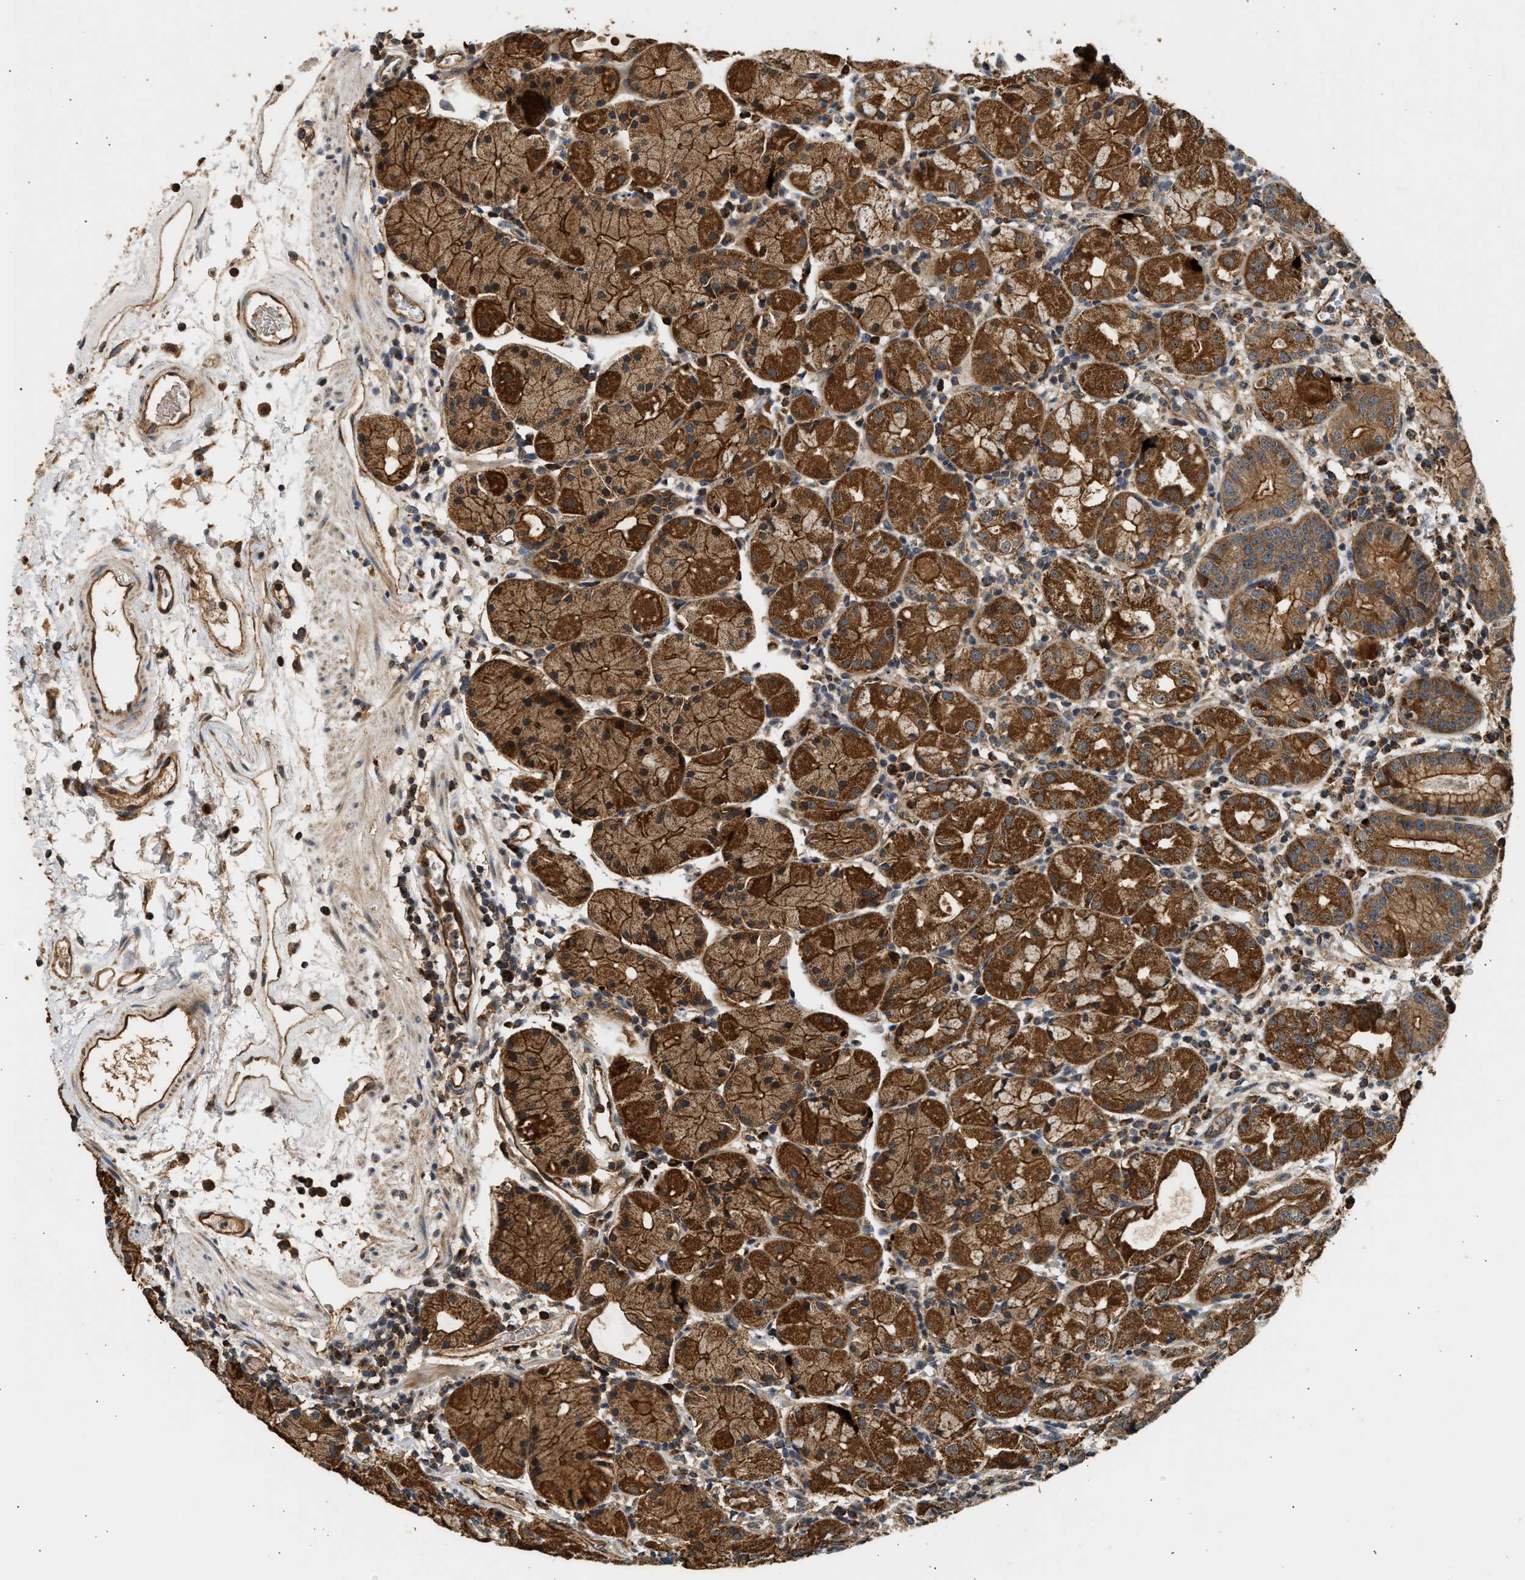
{"staining": {"intensity": "strong", "quantity": ">75%", "location": "cytoplasmic/membranous"}, "tissue": "stomach", "cell_type": "Glandular cells", "image_type": "normal", "snomed": [{"axis": "morphology", "description": "Normal tissue, NOS"}, {"axis": "topography", "description": "Stomach"}, {"axis": "topography", "description": "Stomach, lower"}], "caption": "About >75% of glandular cells in normal stomach reveal strong cytoplasmic/membranous protein positivity as visualized by brown immunohistochemical staining.", "gene": "DUSP14", "patient": {"sex": "female", "age": 75}}